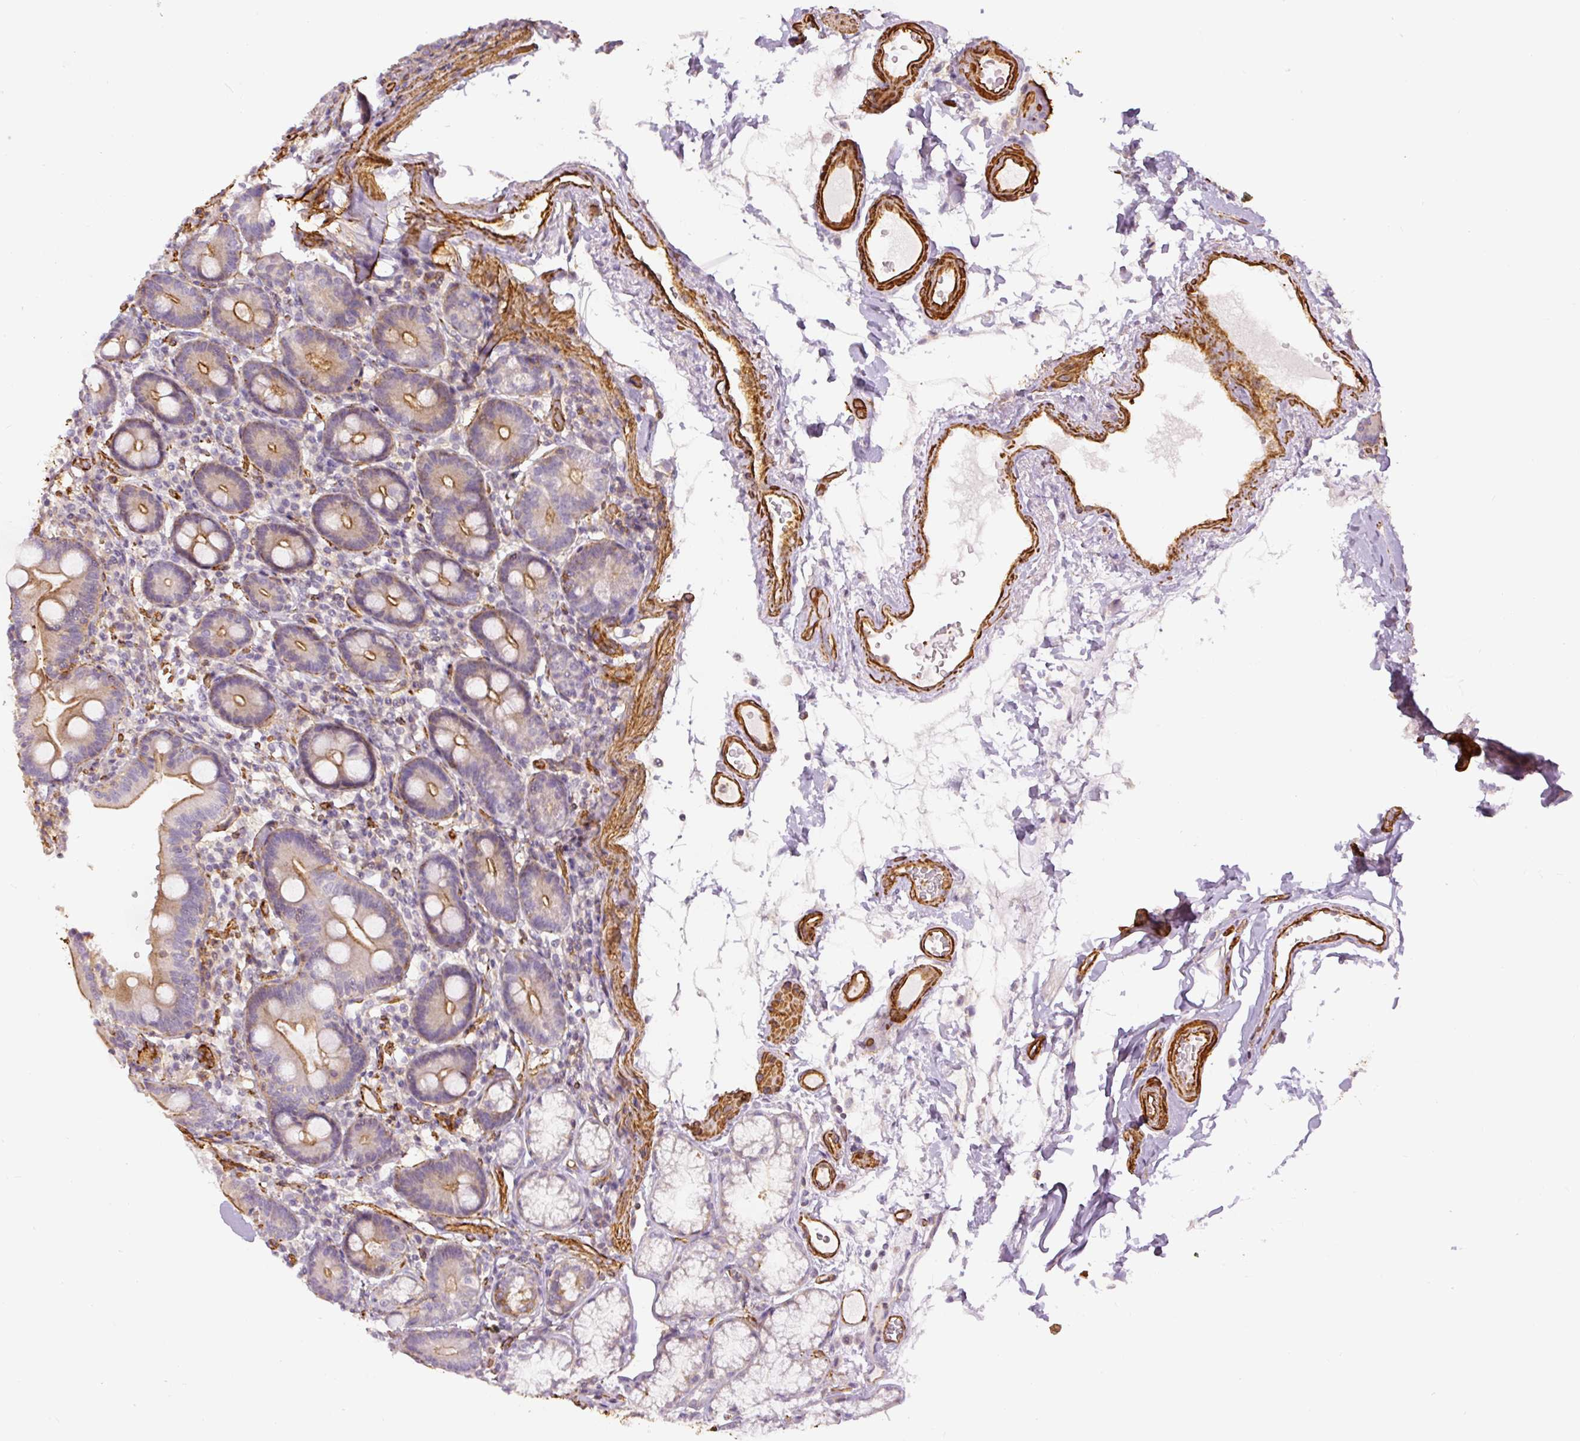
{"staining": {"intensity": "moderate", "quantity": "25%-75%", "location": "cytoplasmic/membranous"}, "tissue": "duodenum", "cell_type": "Glandular cells", "image_type": "normal", "snomed": [{"axis": "morphology", "description": "Normal tissue, NOS"}, {"axis": "topography", "description": "Duodenum"}], "caption": "Duodenum was stained to show a protein in brown. There is medium levels of moderate cytoplasmic/membranous staining in about 25%-75% of glandular cells.", "gene": "MYL12A", "patient": {"sex": "female", "age": 67}}